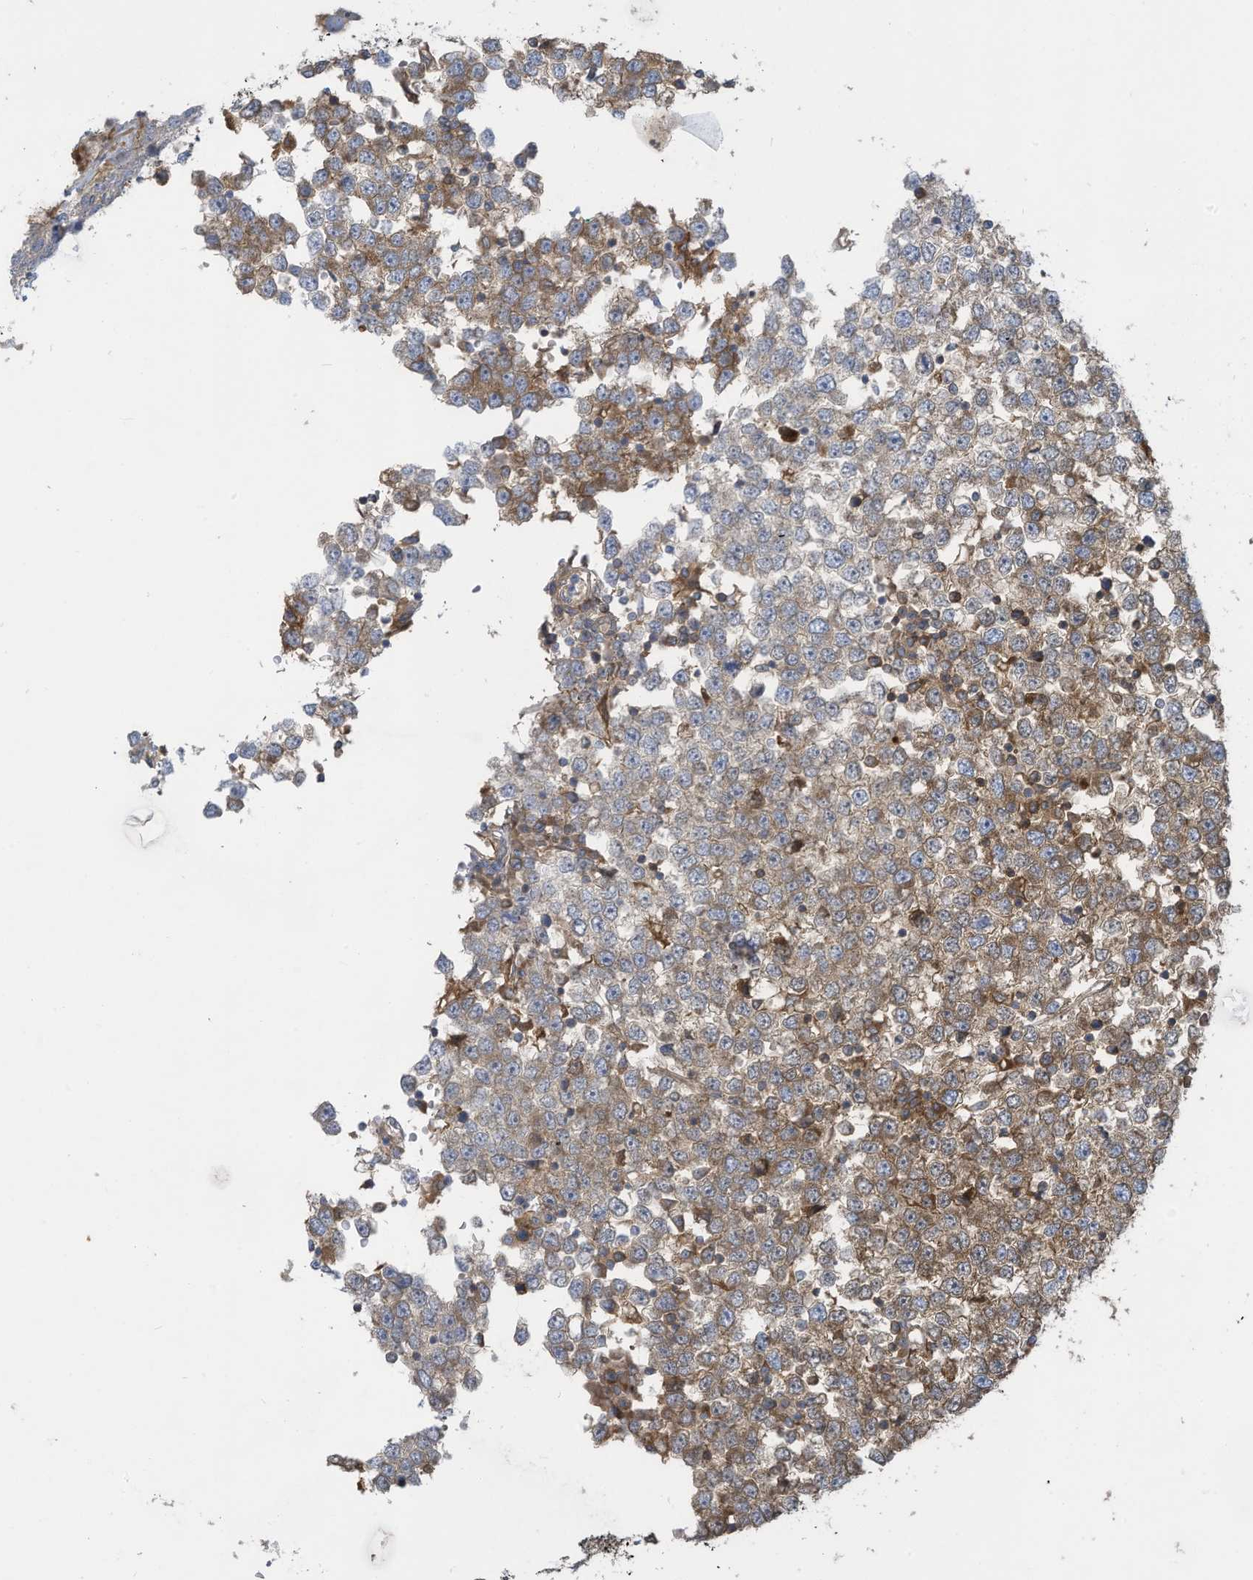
{"staining": {"intensity": "moderate", "quantity": ">75%", "location": "cytoplasmic/membranous"}, "tissue": "testis cancer", "cell_type": "Tumor cells", "image_type": "cancer", "snomed": [{"axis": "morphology", "description": "Seminoma, NOS"}, {"axis": "topography", "description": "Testis"}], "caption": "A brown stain highlights moderate cytoplasmic/membranous staining of a protein in human testis cancer (seminoma) tumor cells. (Stains: DAB in brown, nuclei in blue, Microscopy: brightfield microscopy at high magnification).", "gene": "ADI1", "patient": {"sex": "male", "age": 65}}